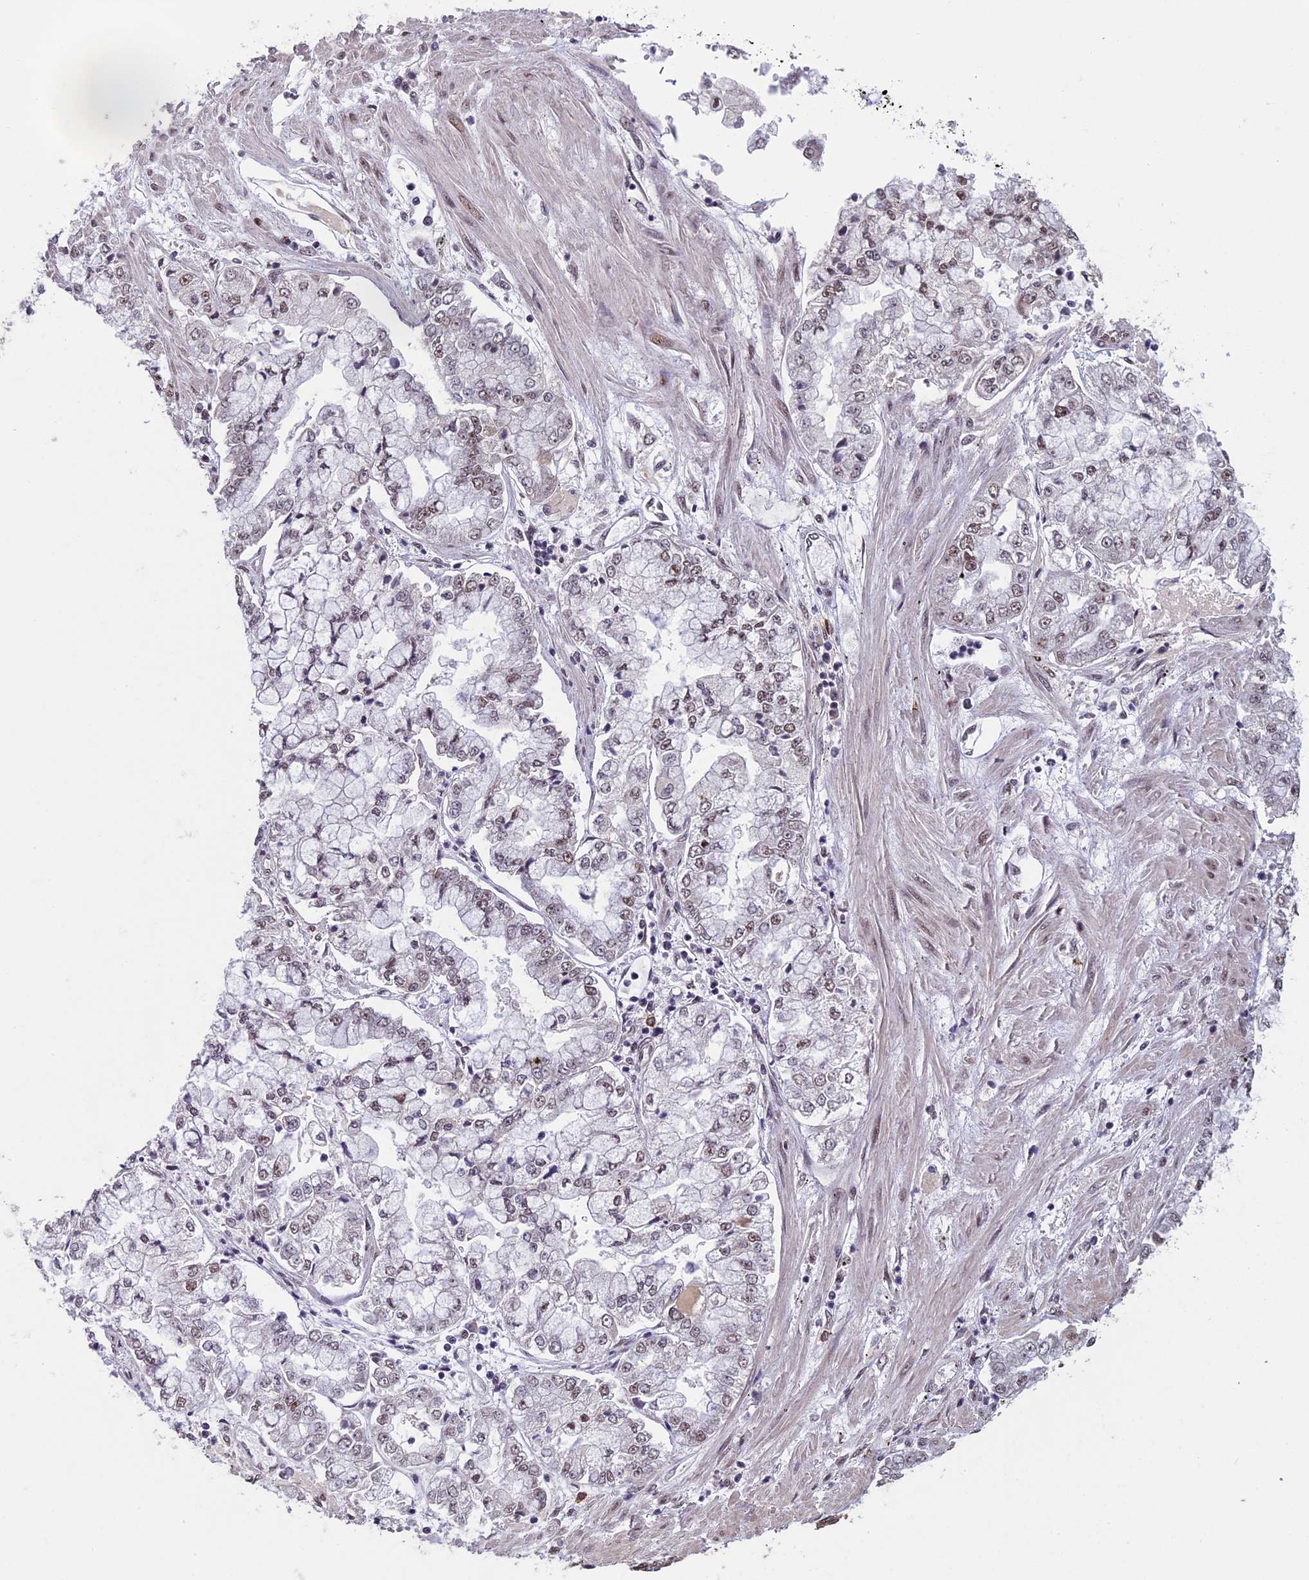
{"staining": {"intensity": "weak", "quantity": ">75%", "location": "nuclear"}, "tissue": "stomach cancer", "cell_type": "Tumor cells", "image_type": "cancer", "snomed": [{"axis": "morphology", "description": "Adenocarcinoma, NOS"}, {"axis": "topography", "description": "Stomach"}], "caption": "Stomach adenocarcinoma stained with immunohistochemistry (IHC) displays weak nuclear staining in approximately >75% of tumor cells. (IHC, brightfield microscopy, high magnification).", "gene": "RNF40", "patient": {"sex": "male", "age": 76}}